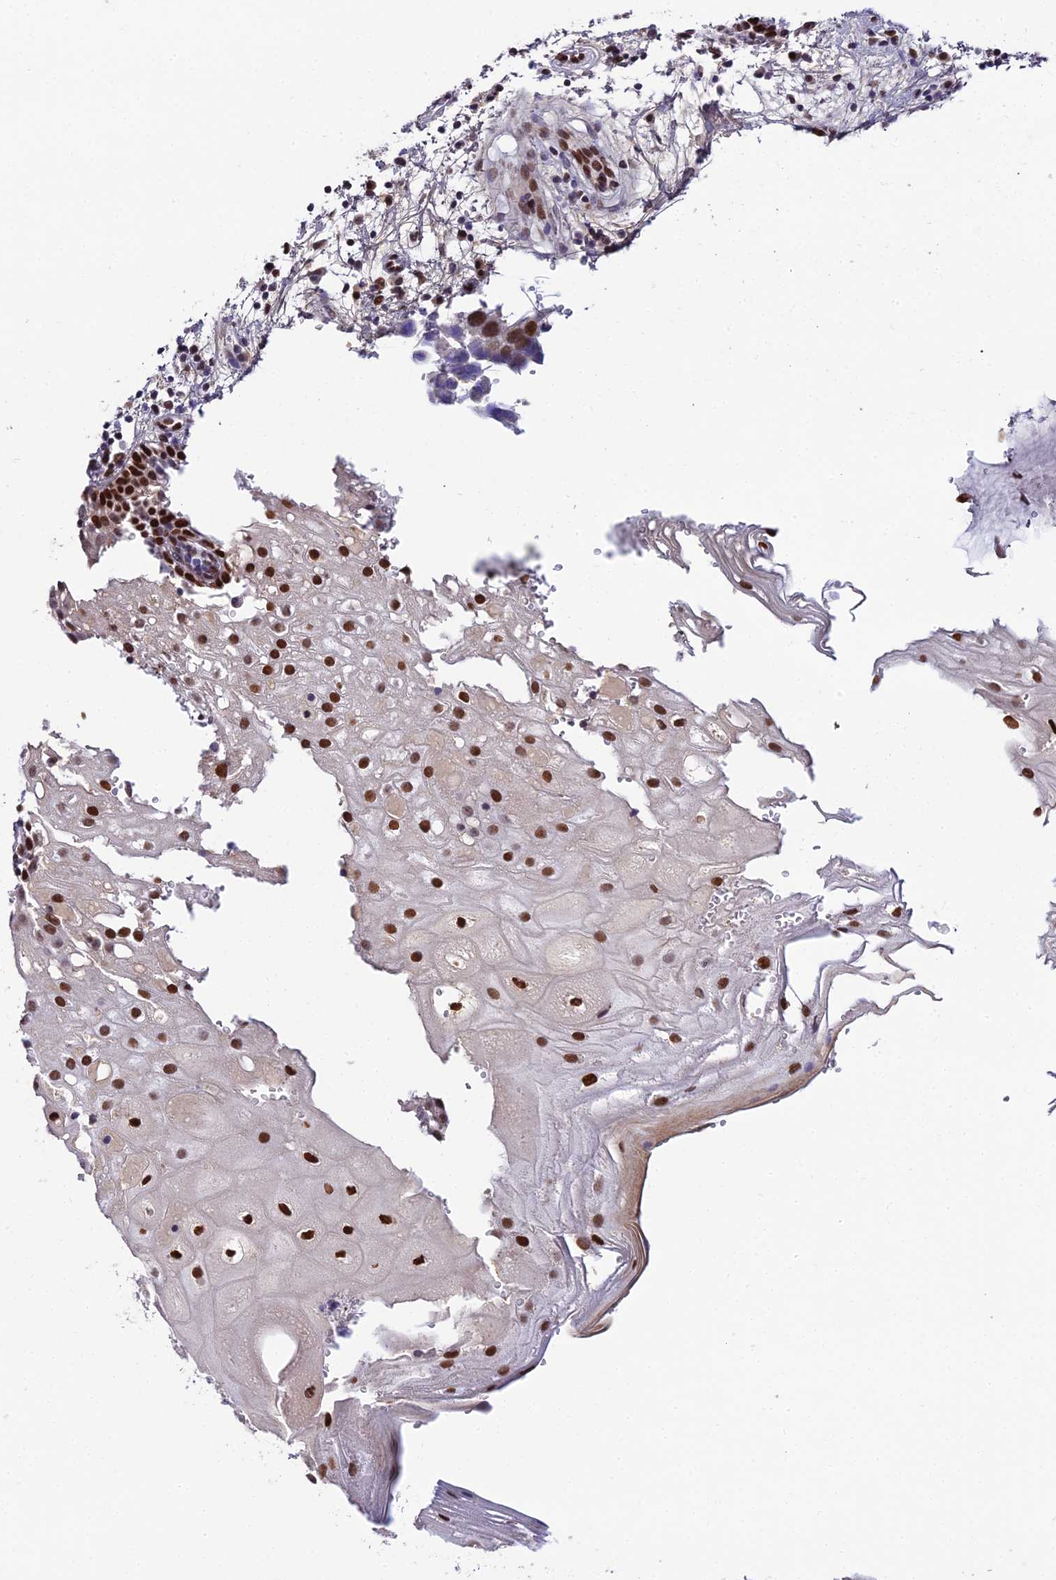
{"staining": {"intensity": "strong", "quantity": "25%-75%", "location": "nuclear"}, "tissue": "oral mucosa", "cell_type": "Squamous epithelial cells", "image_type": "normal", "snomed": [{"axis": "morphology", "description": "Normal tissue, NOS"}, {"axis": "topography", "description": "Oral tissue"}], "caption": "The histopathology image exhibits a brown stain indicating the presence of a protein in the nuclear of squamous epithelial cells in oral mucosa. (IHC, brightfield microscopy, high magnification).", "gene": "ZNF707", "patient": {"sex": "male", "age": 74}}